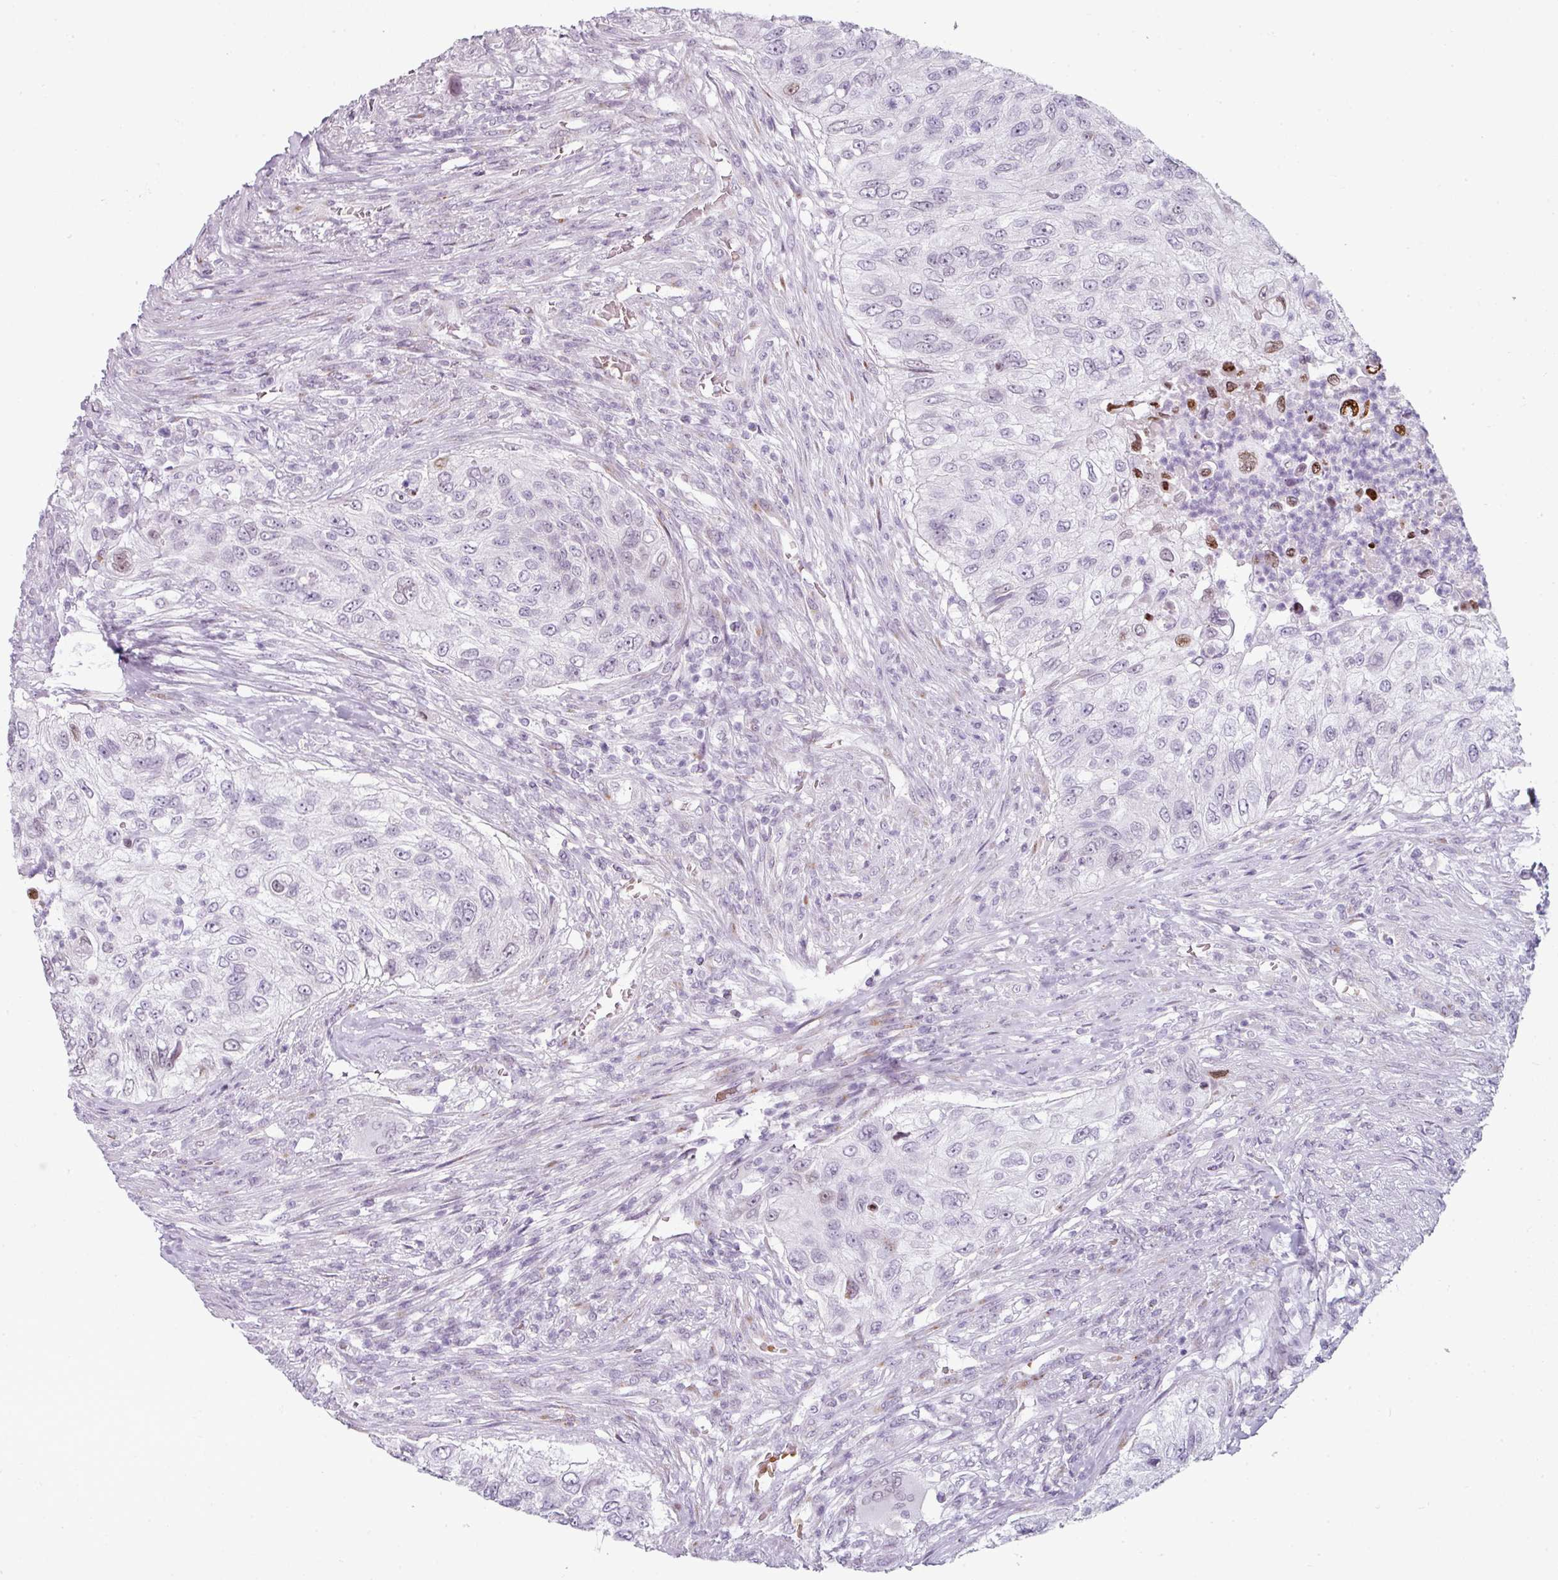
{"staining": {"intensity": "negative", "quantity": "none", "location": "none"}, "tissue": "urothelial cancer", "cell_type": "Tumor cells", "image_type": "cancer", "snomed": [{"axis": "morphology", "description": "Urothelial carcinoma, High grade"}, {"axis": "topography", "description": "Urinary bladder"}], "caption": "Immunohistochemical staining of human high-grade urothelial carcinoma displays no significant positivity in tumor cells.", "gene": "SYT8", "patient": {"sex": "female", "age": 60}}